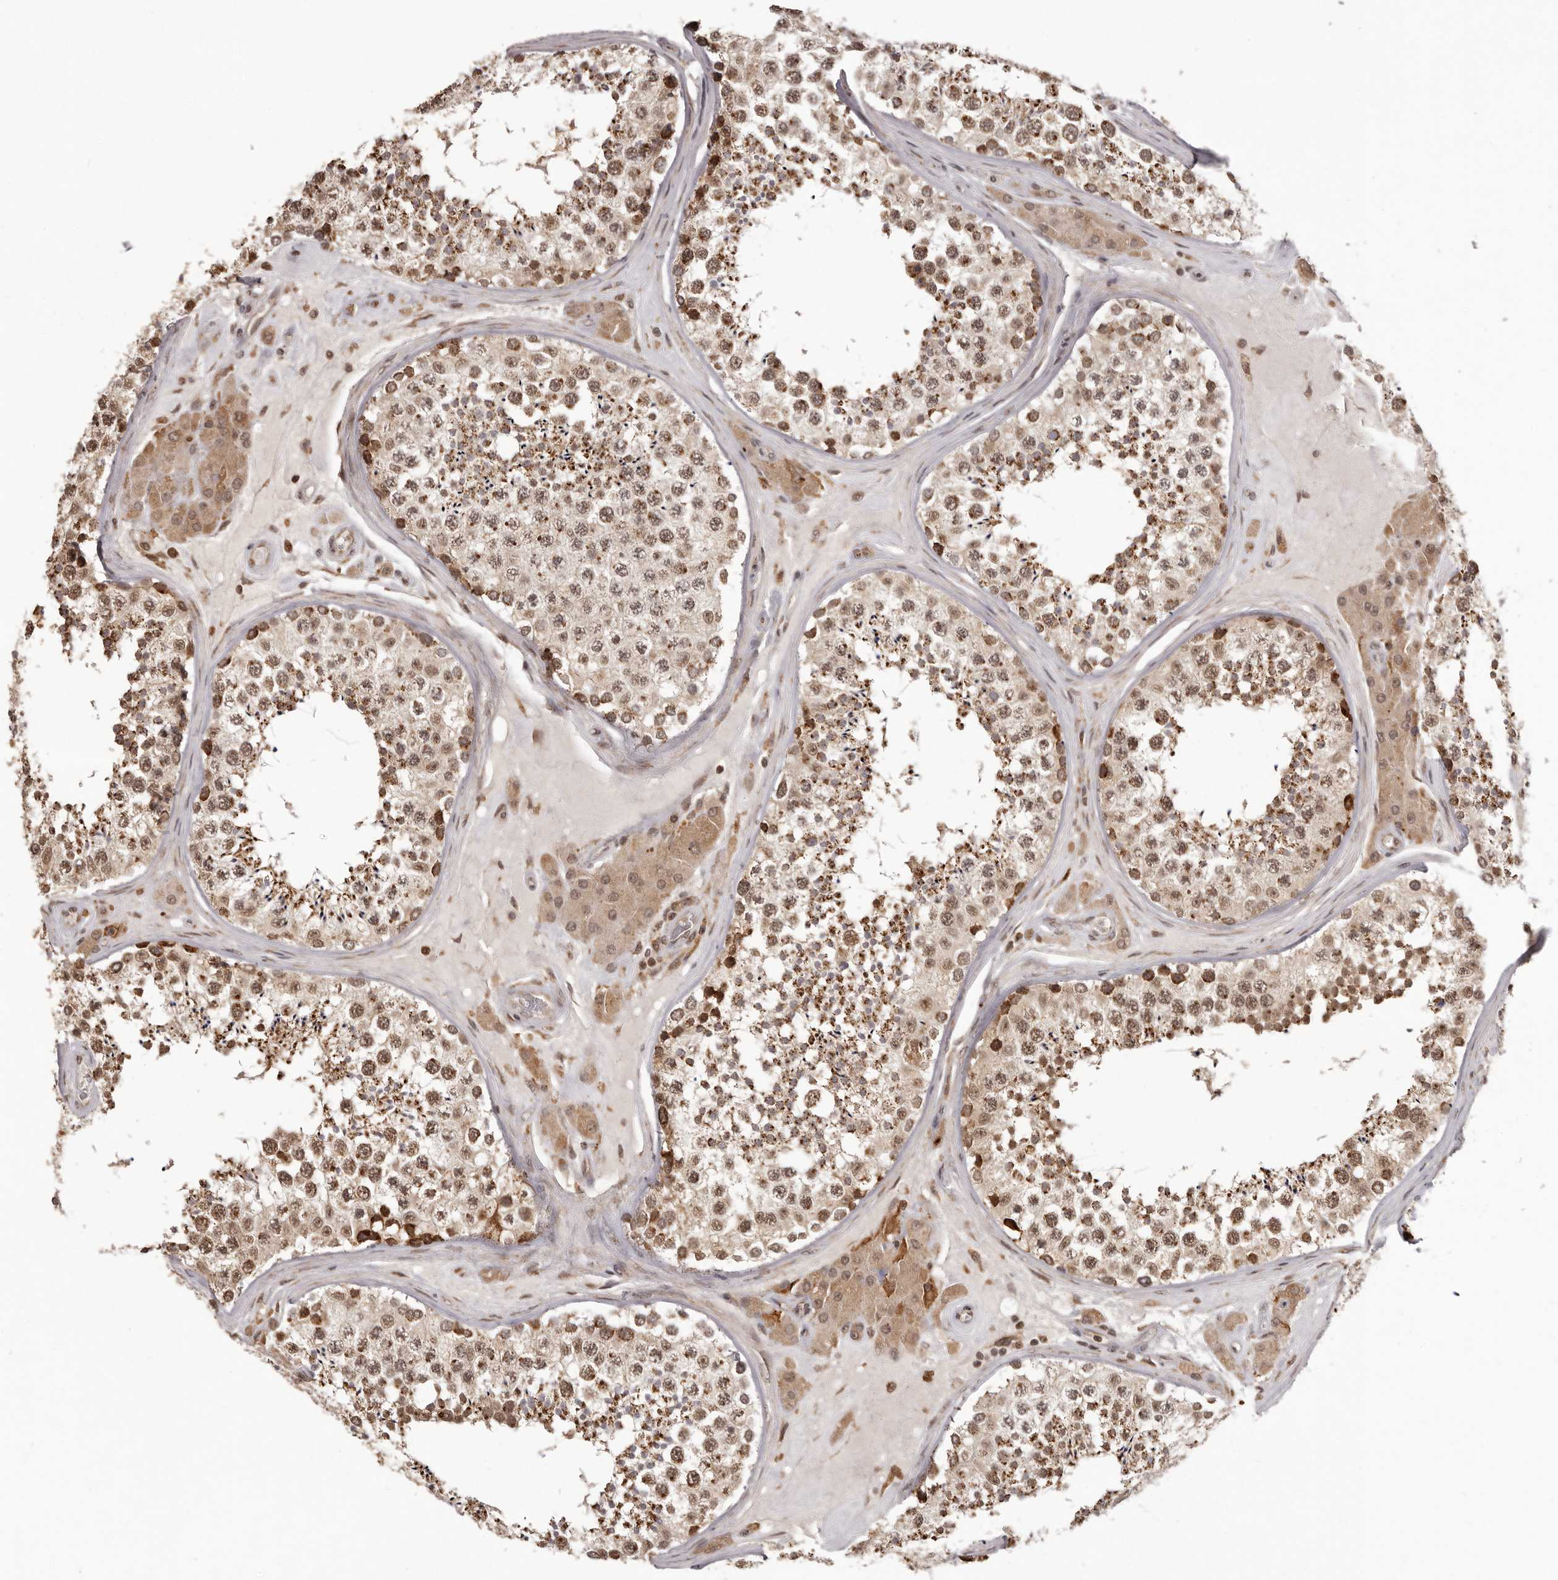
{"staining": {"intensity": "moderate", "quantity": ">75%", "location": "cytoplasmic/membranous,nuclear"}, "tissue": "testis", "cell_type": "Cells in seminiferous ducts", "image_type": "normal", "snomed": [{"axis": "morphology", "description": "Normal tissue, NOS"}, {"axis": "topography", "description": "Testis"}], "caption": "Immunohistochemistry (IHC) micrograph of benign testis stained for a protein (brown), which exhibits medium levels of moderate cytoplasmic/membranous,nuclear staining in approximately >75% of cells in seminiferous ducts.", "gene": "IL32", "patient": {"sex": "male", "age": 46}}